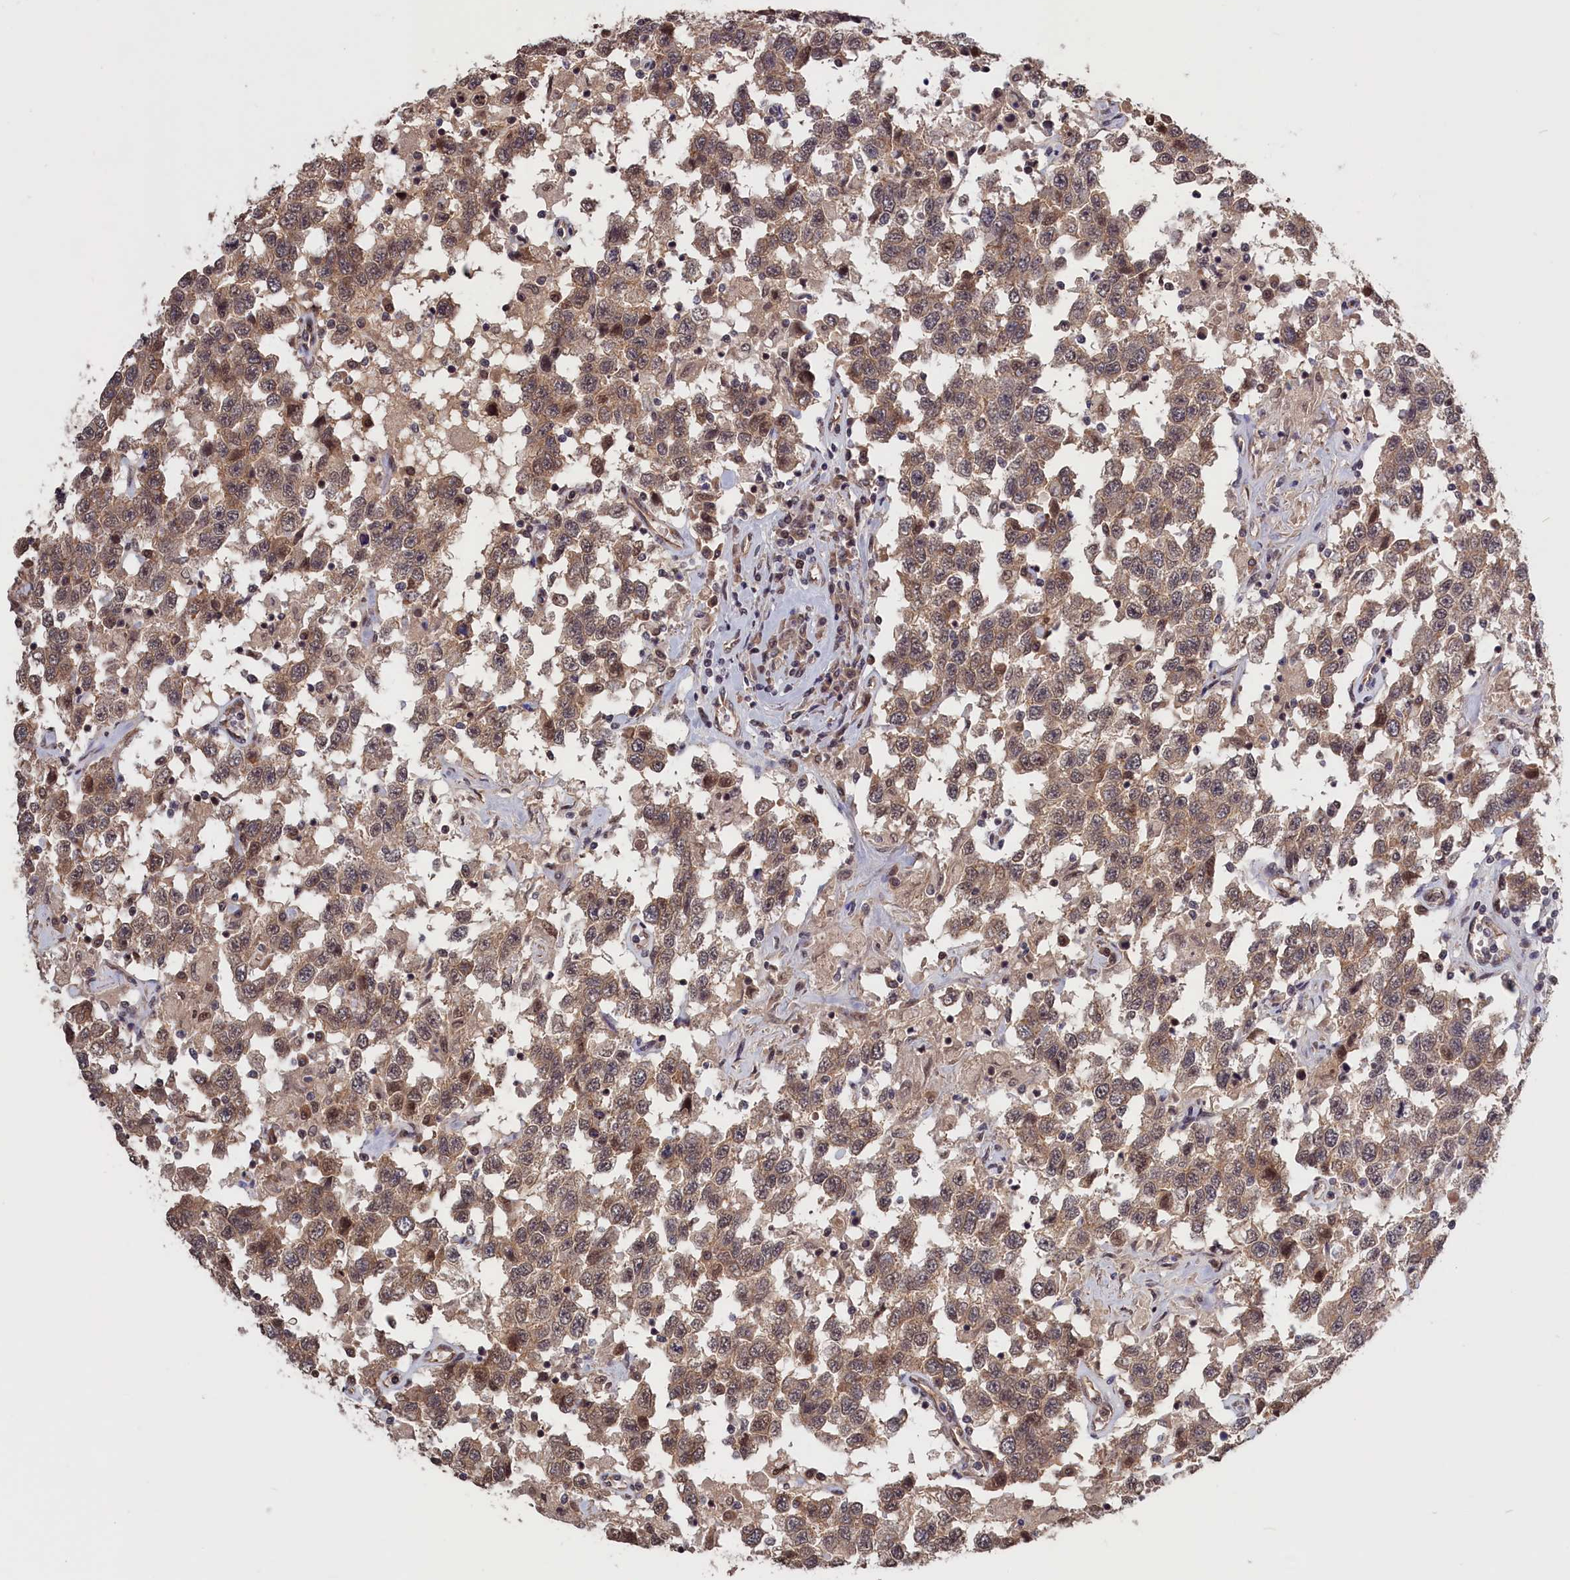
{"staining": {"intensity": "weak", "quantity": ">75%", "location": "cytoplasmic/membranous"}, "tissue": "testis cancer", "cell_type": "Tumor cells", "image_type": "cancer", "snomed": [{"axis": "morphology", "description": "Seminoma, NOS"}, {"axis": "topography", "description": "Testis"}], "caption": "Protein expression analysis of human testis cancer reveals weak cytoplasmic/membranous staining in about >75% of tumor cells.", "gene": "PLP2", "patient": {"sex": "male", "age": 41}}